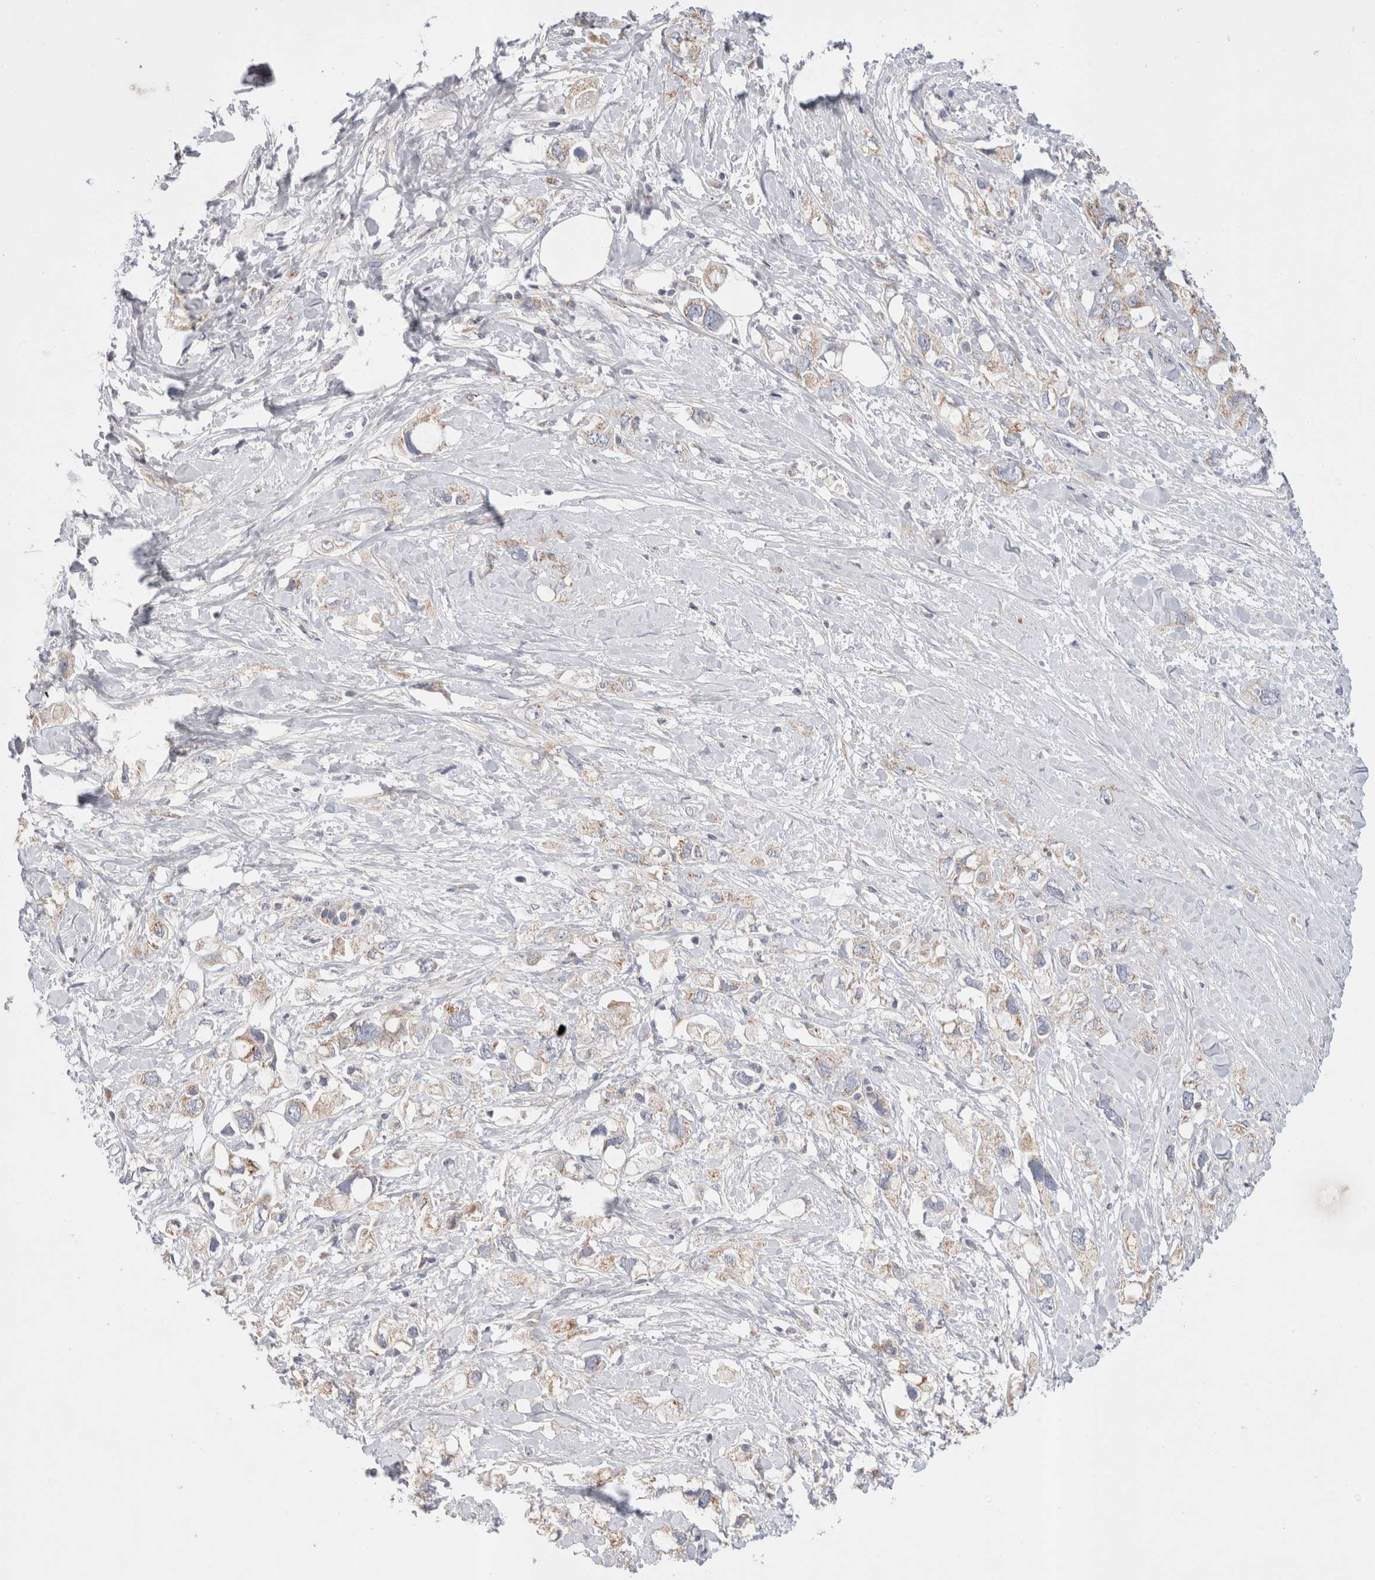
{"staining": {"intensity": "weak", "quantity": ">75%", "location": "cytoplasmic/membranous"}, "tissue": "pancreatic cancer", "cell_type": "Tumor cells", "image_type": "cancer", "snomed": [{"axis": "morphology", "description": "Adenocarcinoma, NOS"}, {"axis": "topography", "description": "Pancreas"}], "caption": "Protein expression analysis of pancreatic cancer reveals weak cytoplasmic/membranous expression in approximately >75% of tumor cells. The protein is shown in brown color, while the nuclei are stained blue.", "gene": "IARS2", "patient": {"sex": "female", "age": 56}}